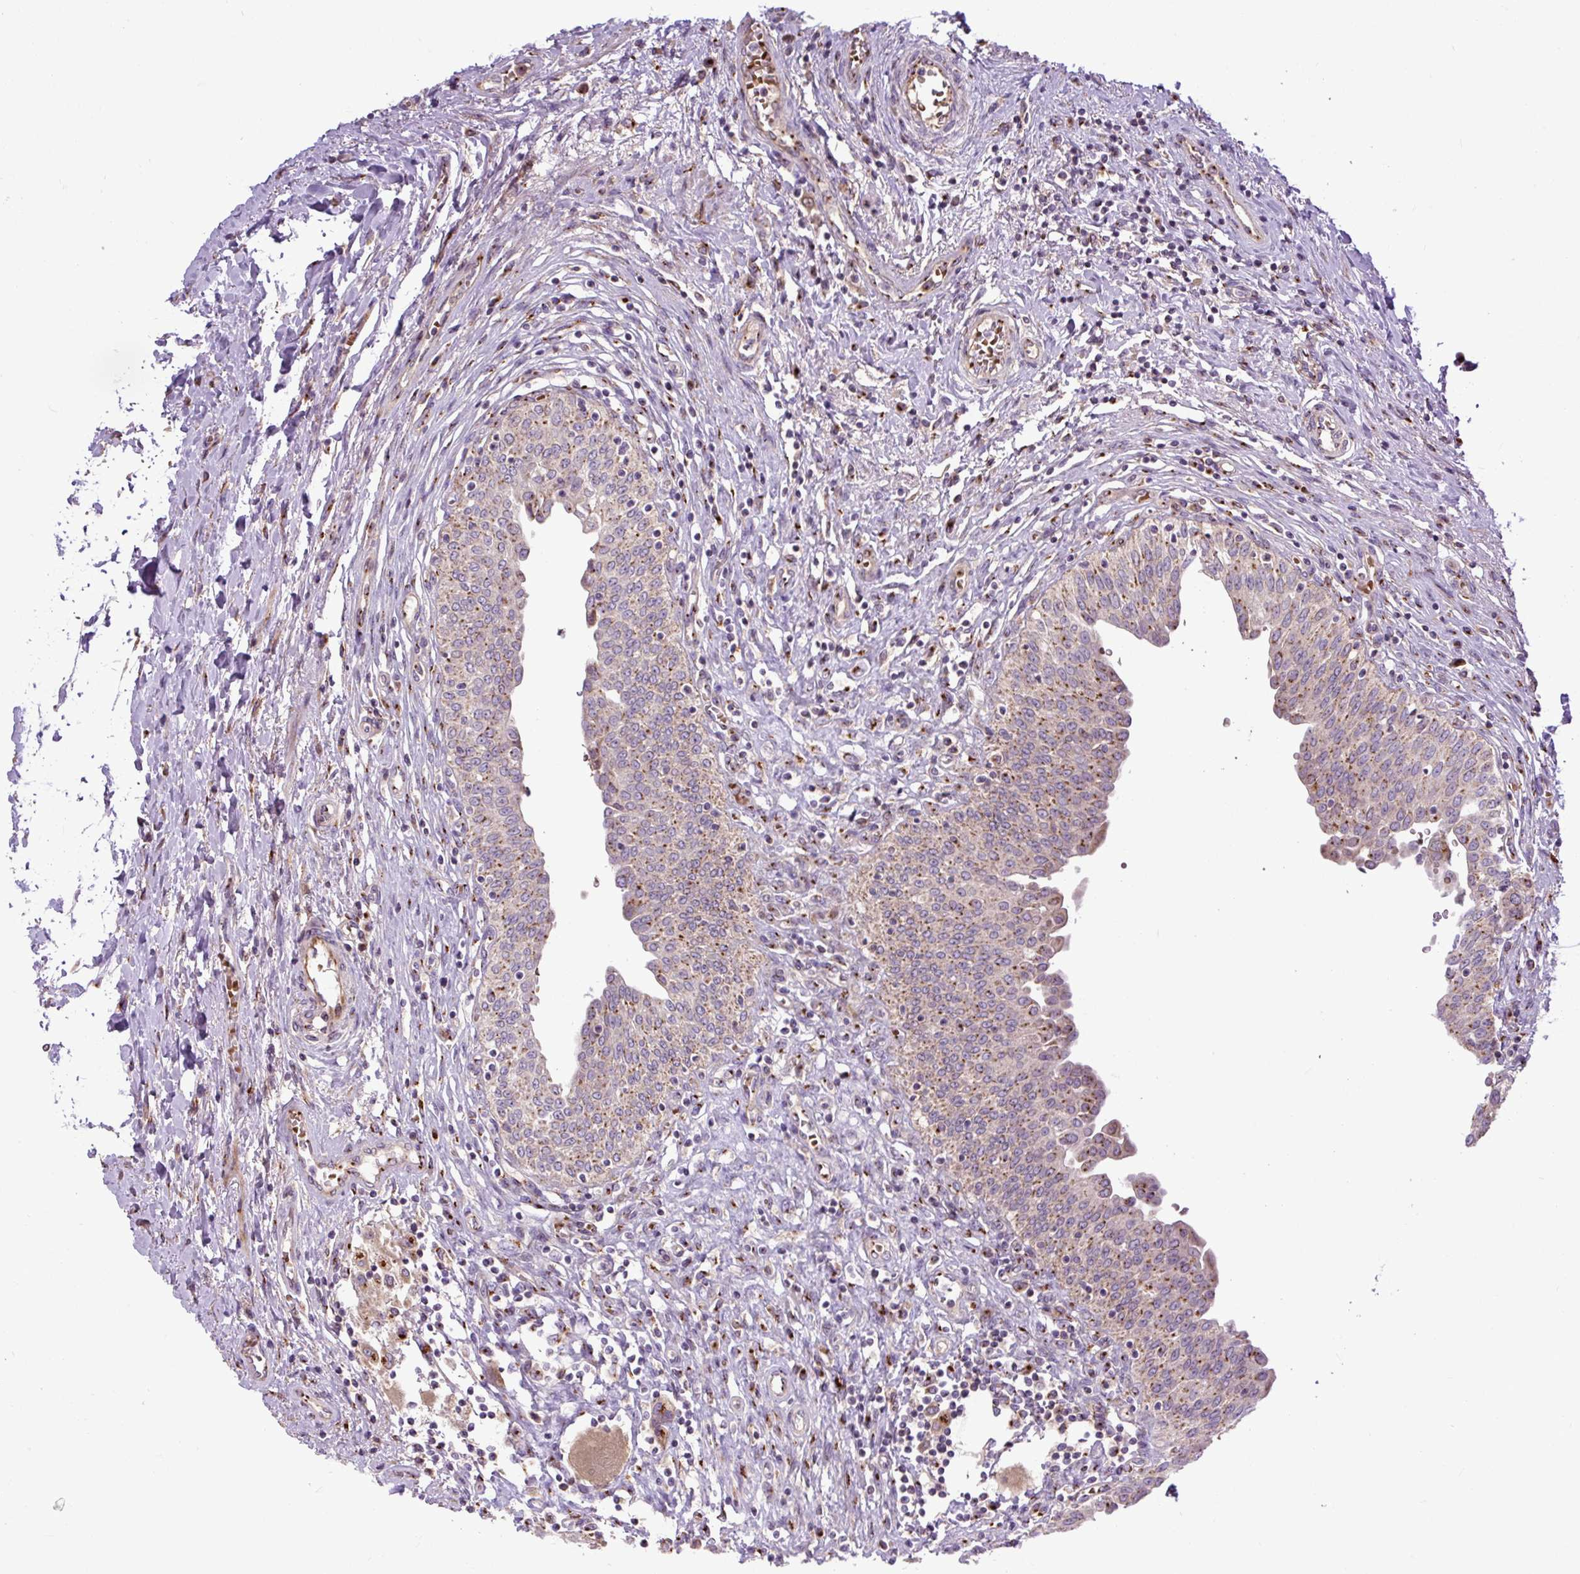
{"staining": {"intensity": "strong", "quantity": "25%-75%", "location": "cytoplasmic/membranous"}, "tissue": "urinary bladder", "cell_type": "Urothelial cells", "image_type": "normal", "snomed": [{"axis": "morphology", "description": "Normal tissue, NOS"}, {"axis": "topography", "description": "Urinary bladder"}], "caption": "Protein staining of benign urinary bladder exhibits strong cytoplasmic/membranous expression in approximately 25%-75% of urothelial cells. (DAB IHC with brightfield microscopy, high magnification).", "gene": "MSMP", "patient": {"sex": "male", "age": 71}}